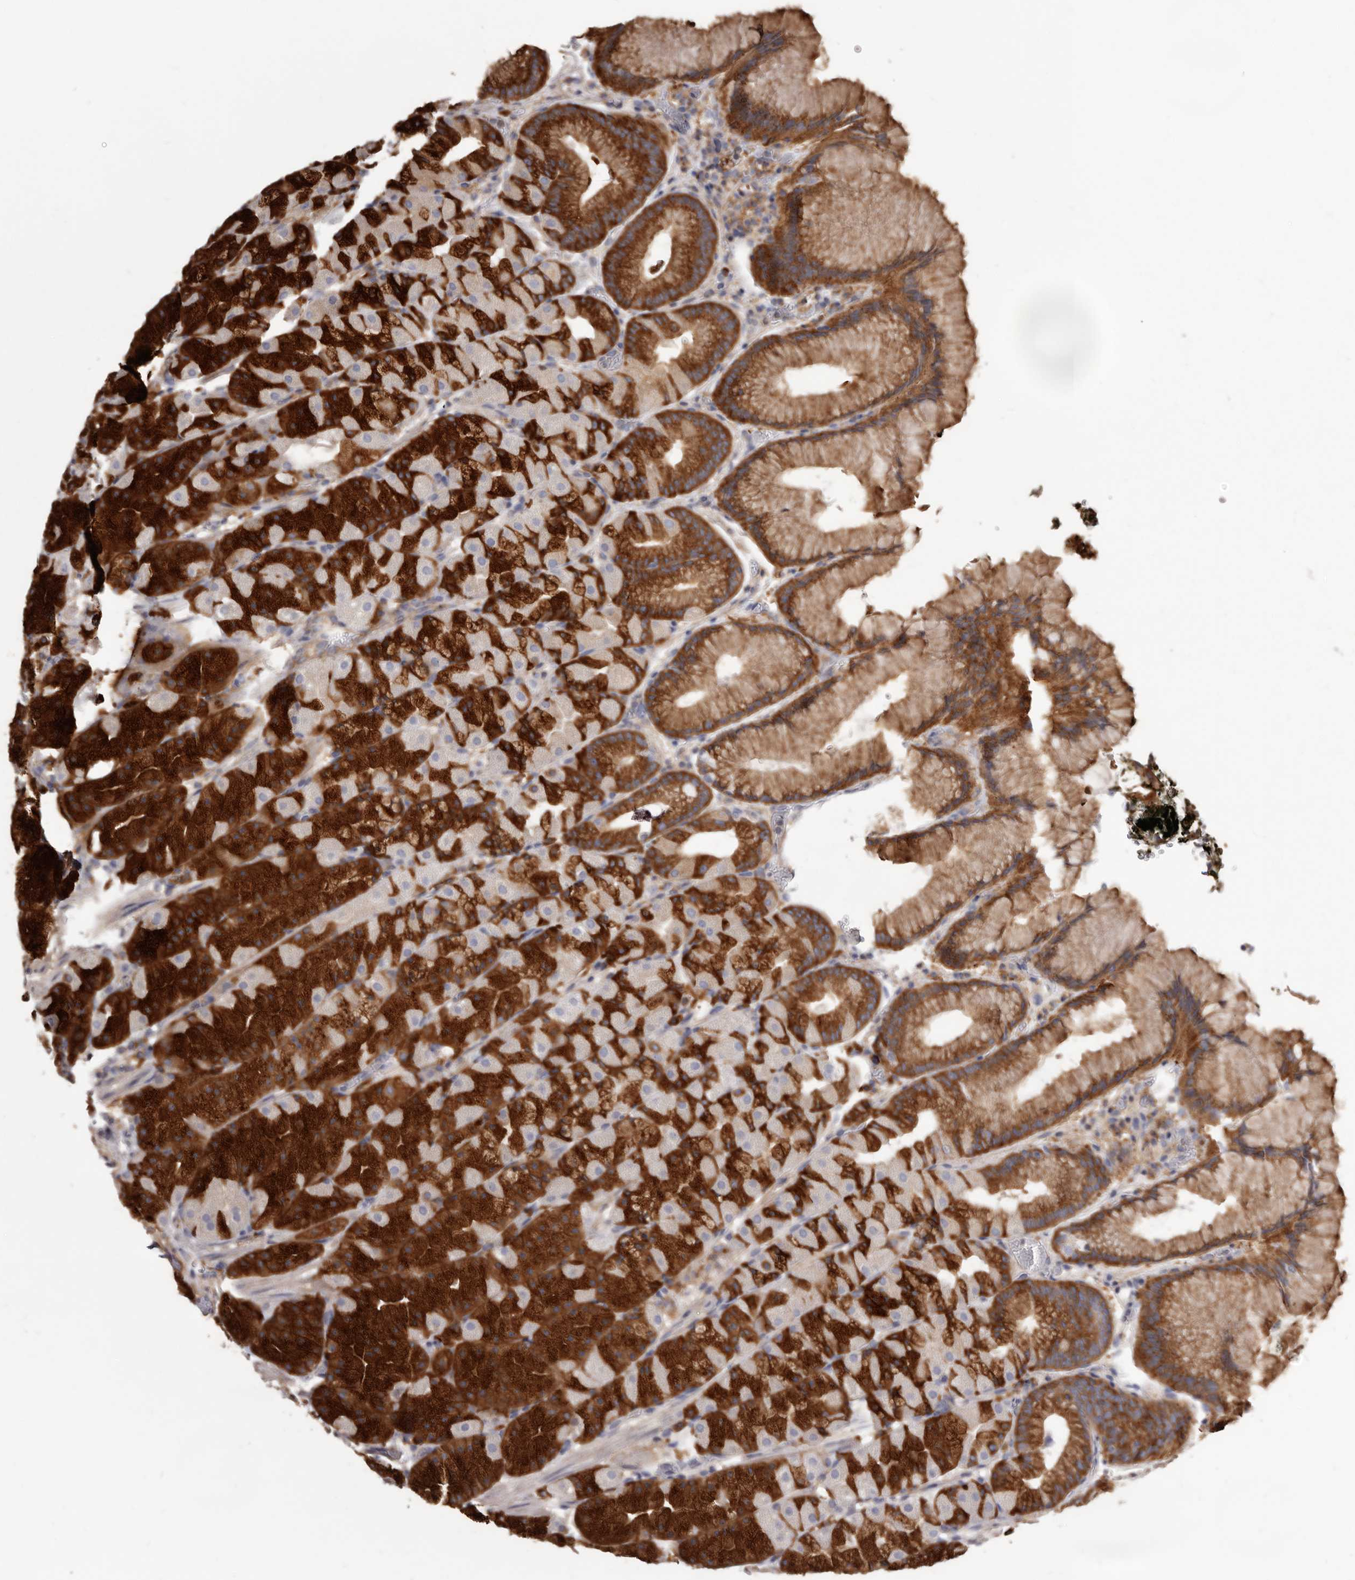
{"staining": {"intensity": "strong", "quantity": ">75%", "location": "cytoplasmic/membranous"}, "tissue": "stomach", "cell_type": "Glandular cells", "image_type": "normal", "snomed": [{"axis": "morphology", "description": "Normal tissue, NOS"}, {"axis": "topography", "description": "Stomach, upper"}, {"axis": "topography", "description": "Stomach"}], "caption": "DAB (3,3'-diaminobenzidine) immunohistochemical staining of benign stomach exhibits strong cytoplasmic/membranous protein staining in about >75% of glandular cells.", "gene": "TPD52", "patient": {"sex": "male", "age": 48}}